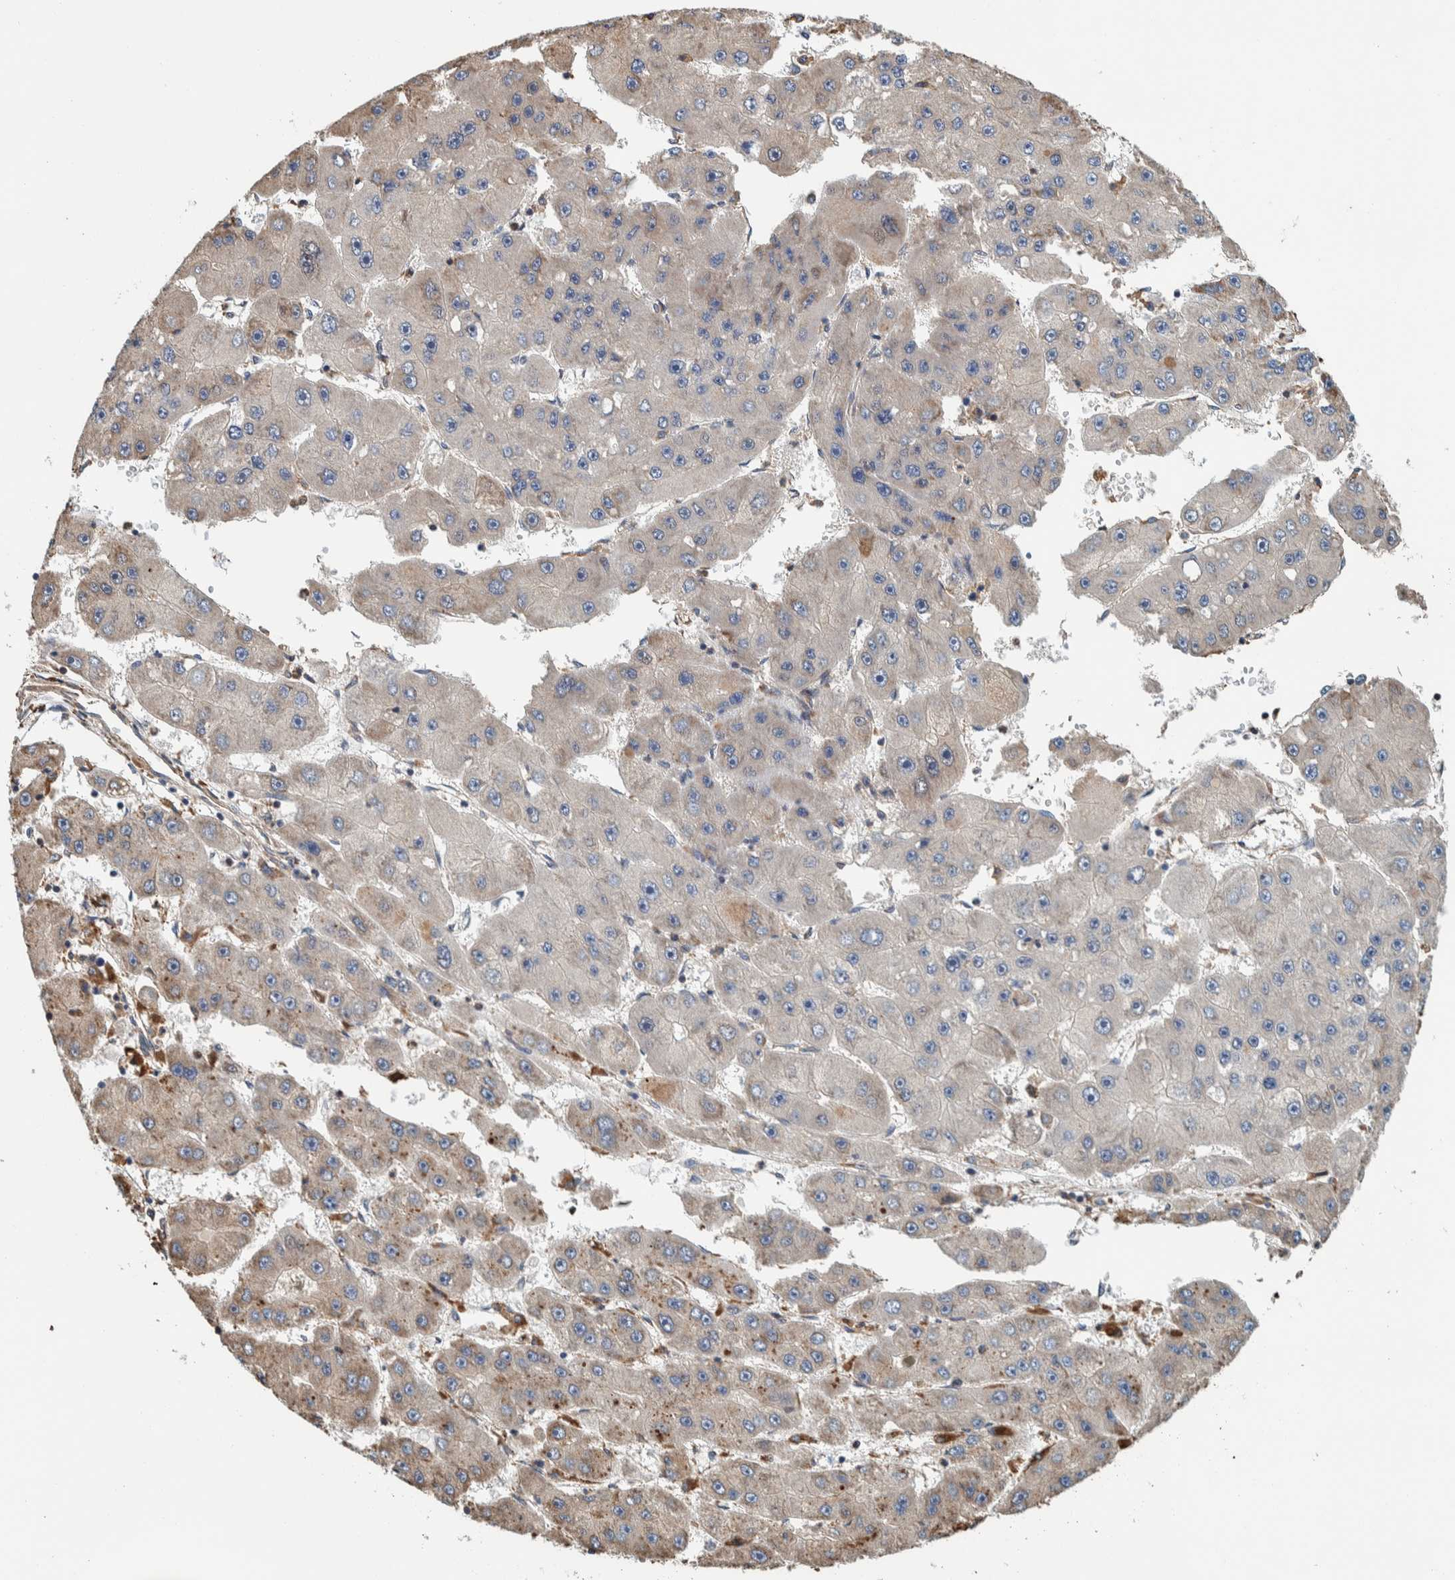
{"staining": {"intensity": "weak", "quantity": "<25%", "location": "cytoplasmic/membranous"}, "tissue": "liver cancer", "cell_type": "Tumor cells", "image_type": "cancer", "snomed": [{"axis": "morphology", "description": "Carcinoma, Hepatocellular, NOS"}, {"axis": "topography", "description": "Liver"}], "caption": "High magnification brightfield microscopy of liver hepatocellular carcinoma stained with DAB (brown) and counterstained with hematoxylin (blue): tumor cells show no significant staining.", "gene": "PLA2G3", "patient": {"sex": "female", "age": 61}}